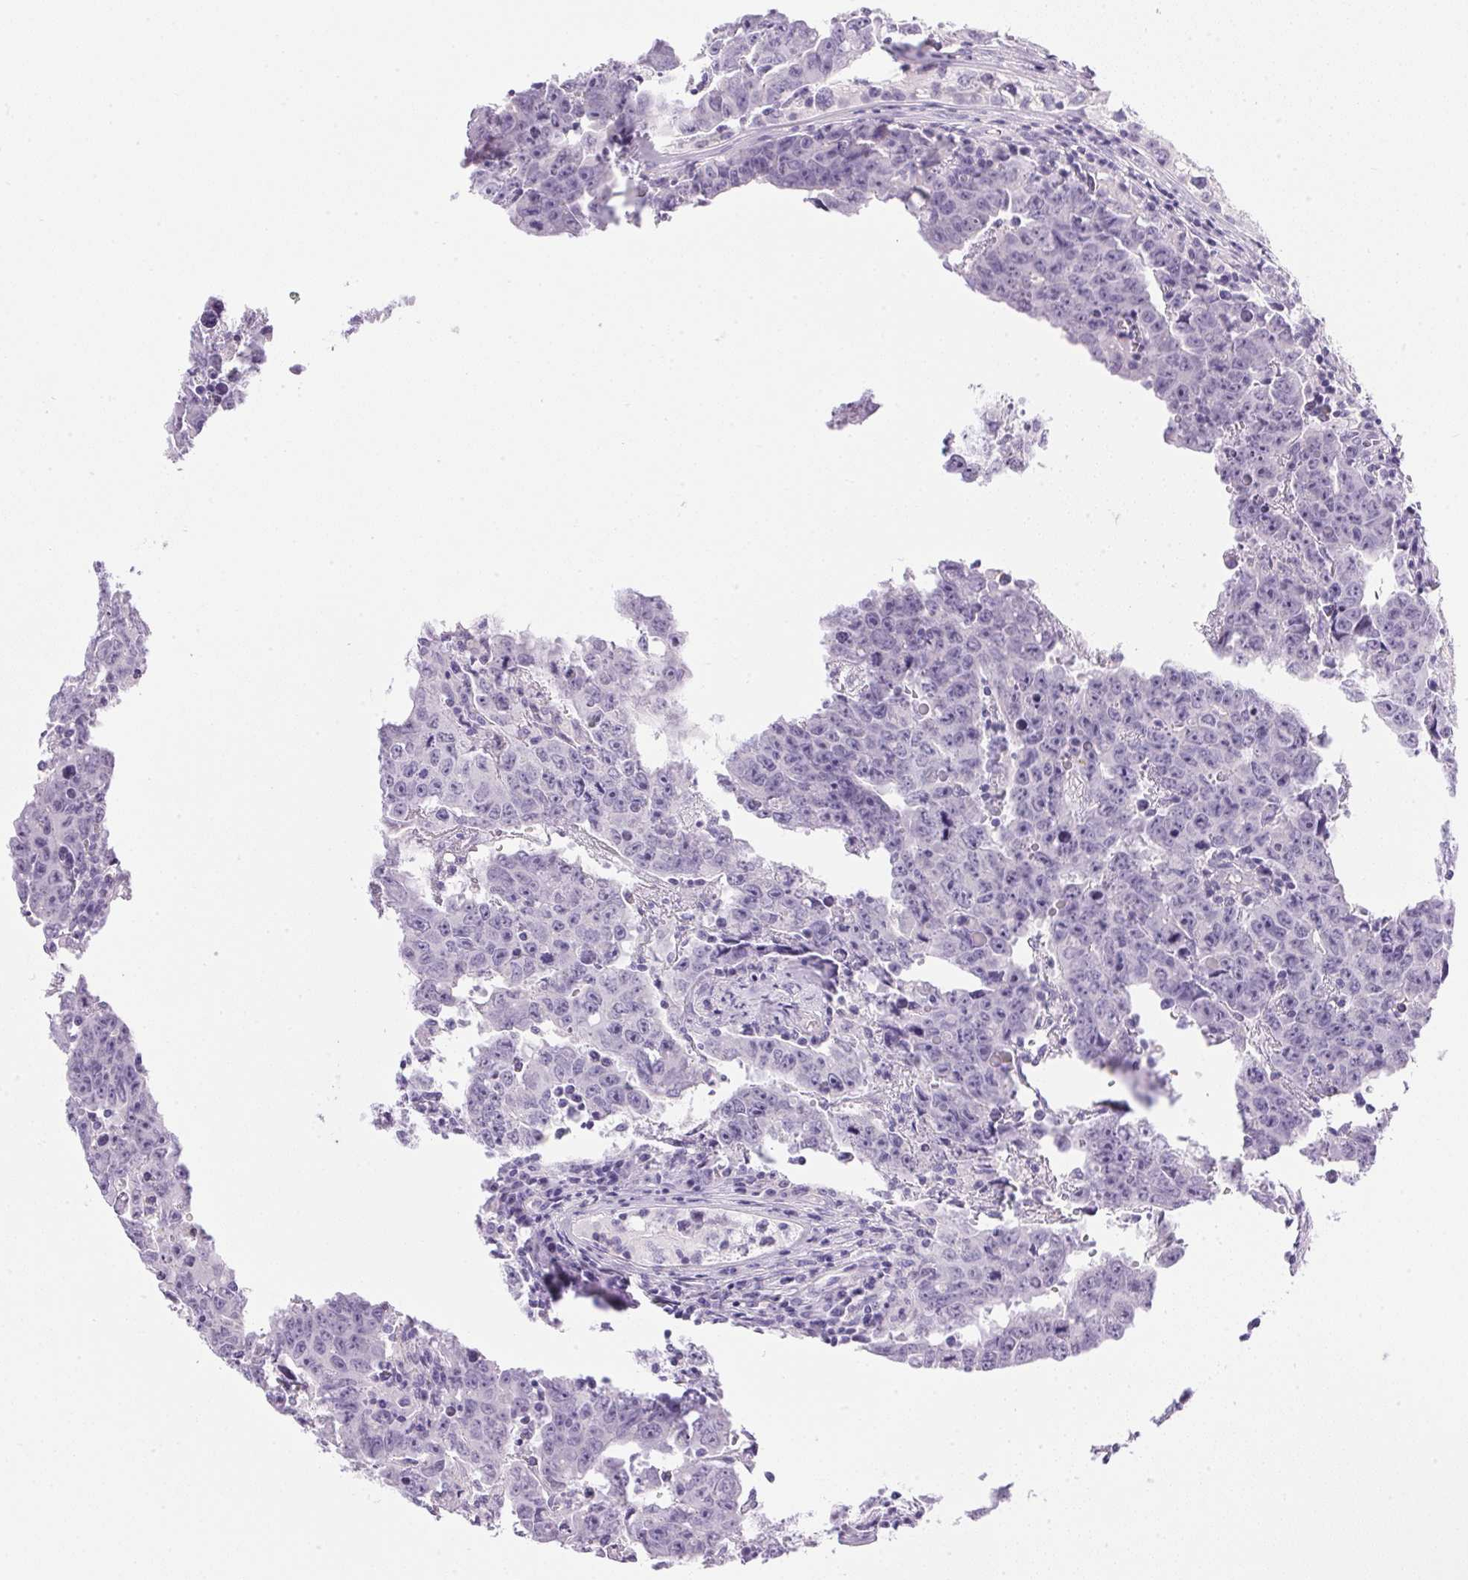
{"staining": {"intensity": "negative", "quantity": "none", "location": "none"}, "tissue": "testis cancer", "cell_type": "Tumor cells", "image_type": "cancer", "snomed": [{"axis": "morphology", "description": "Carcinoma, Embryonal, NOS"}, {"axis": "topography", "description": "Testis"}], "caption": "Micrograph shows no protein staining in tumor cells of testis embryonal carcinoma tissue.", "gene": "ATP6V0A4", "patient": {"sex": "male", "age": 22}}